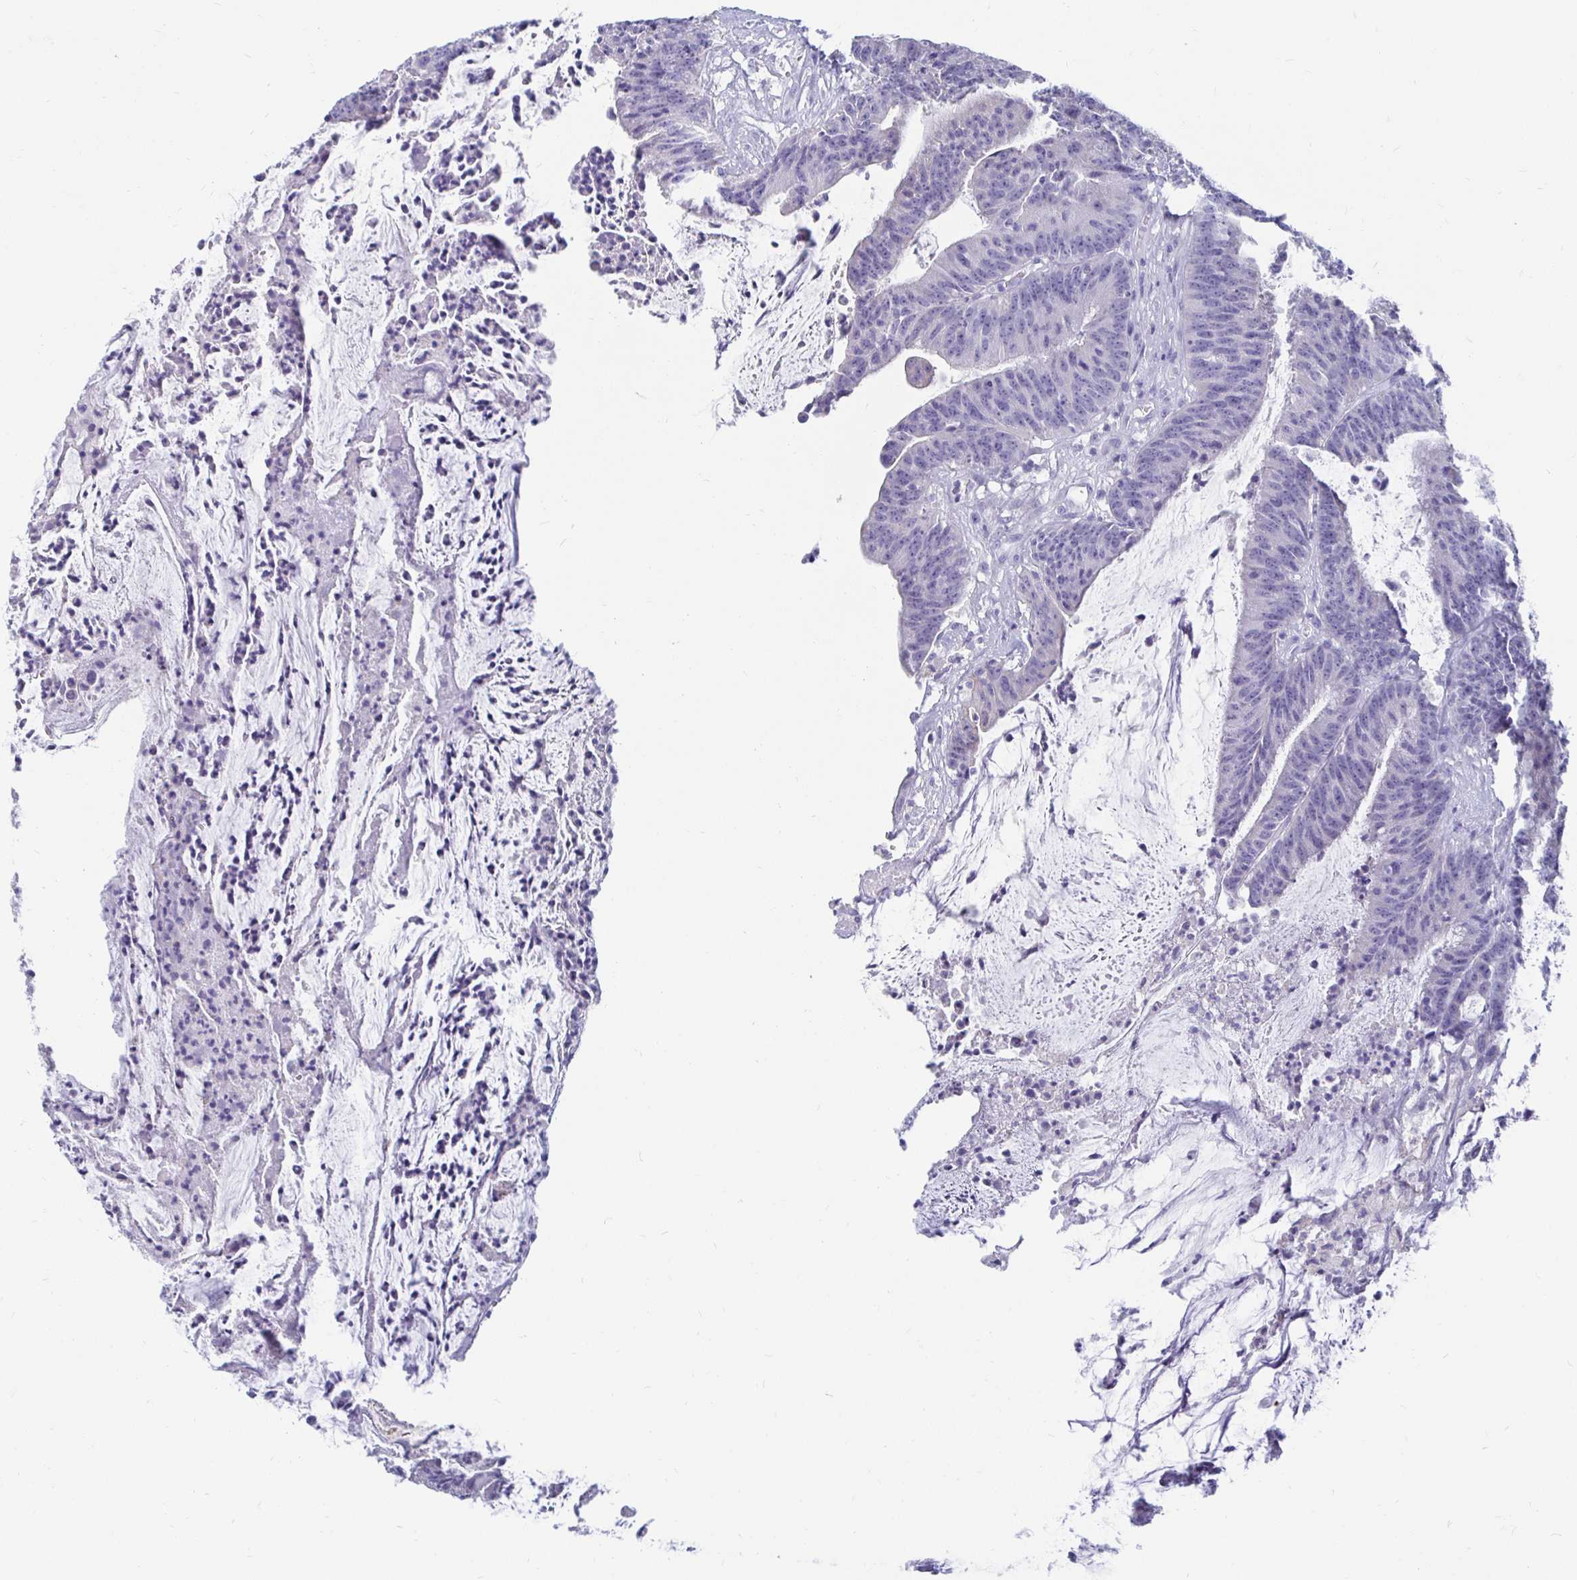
{"staining": {"intensity": "negative", "quantity": "none", "location": "none"}, "tissue": "colorectal cancer", "cell_type": "Tumor cells", "image_type": "cancer", "snomed": [{"axis": "morphology", "description": "Adenocarcinoma, NOS"}, {"axis": "topography", "description": "Colon"}], "caption": "There is no significant staining in tumor cells of colorectal cancer (adenocarcinoma).", "gene": "PEG10", "patient": {"sex": "female", "age": 78}}